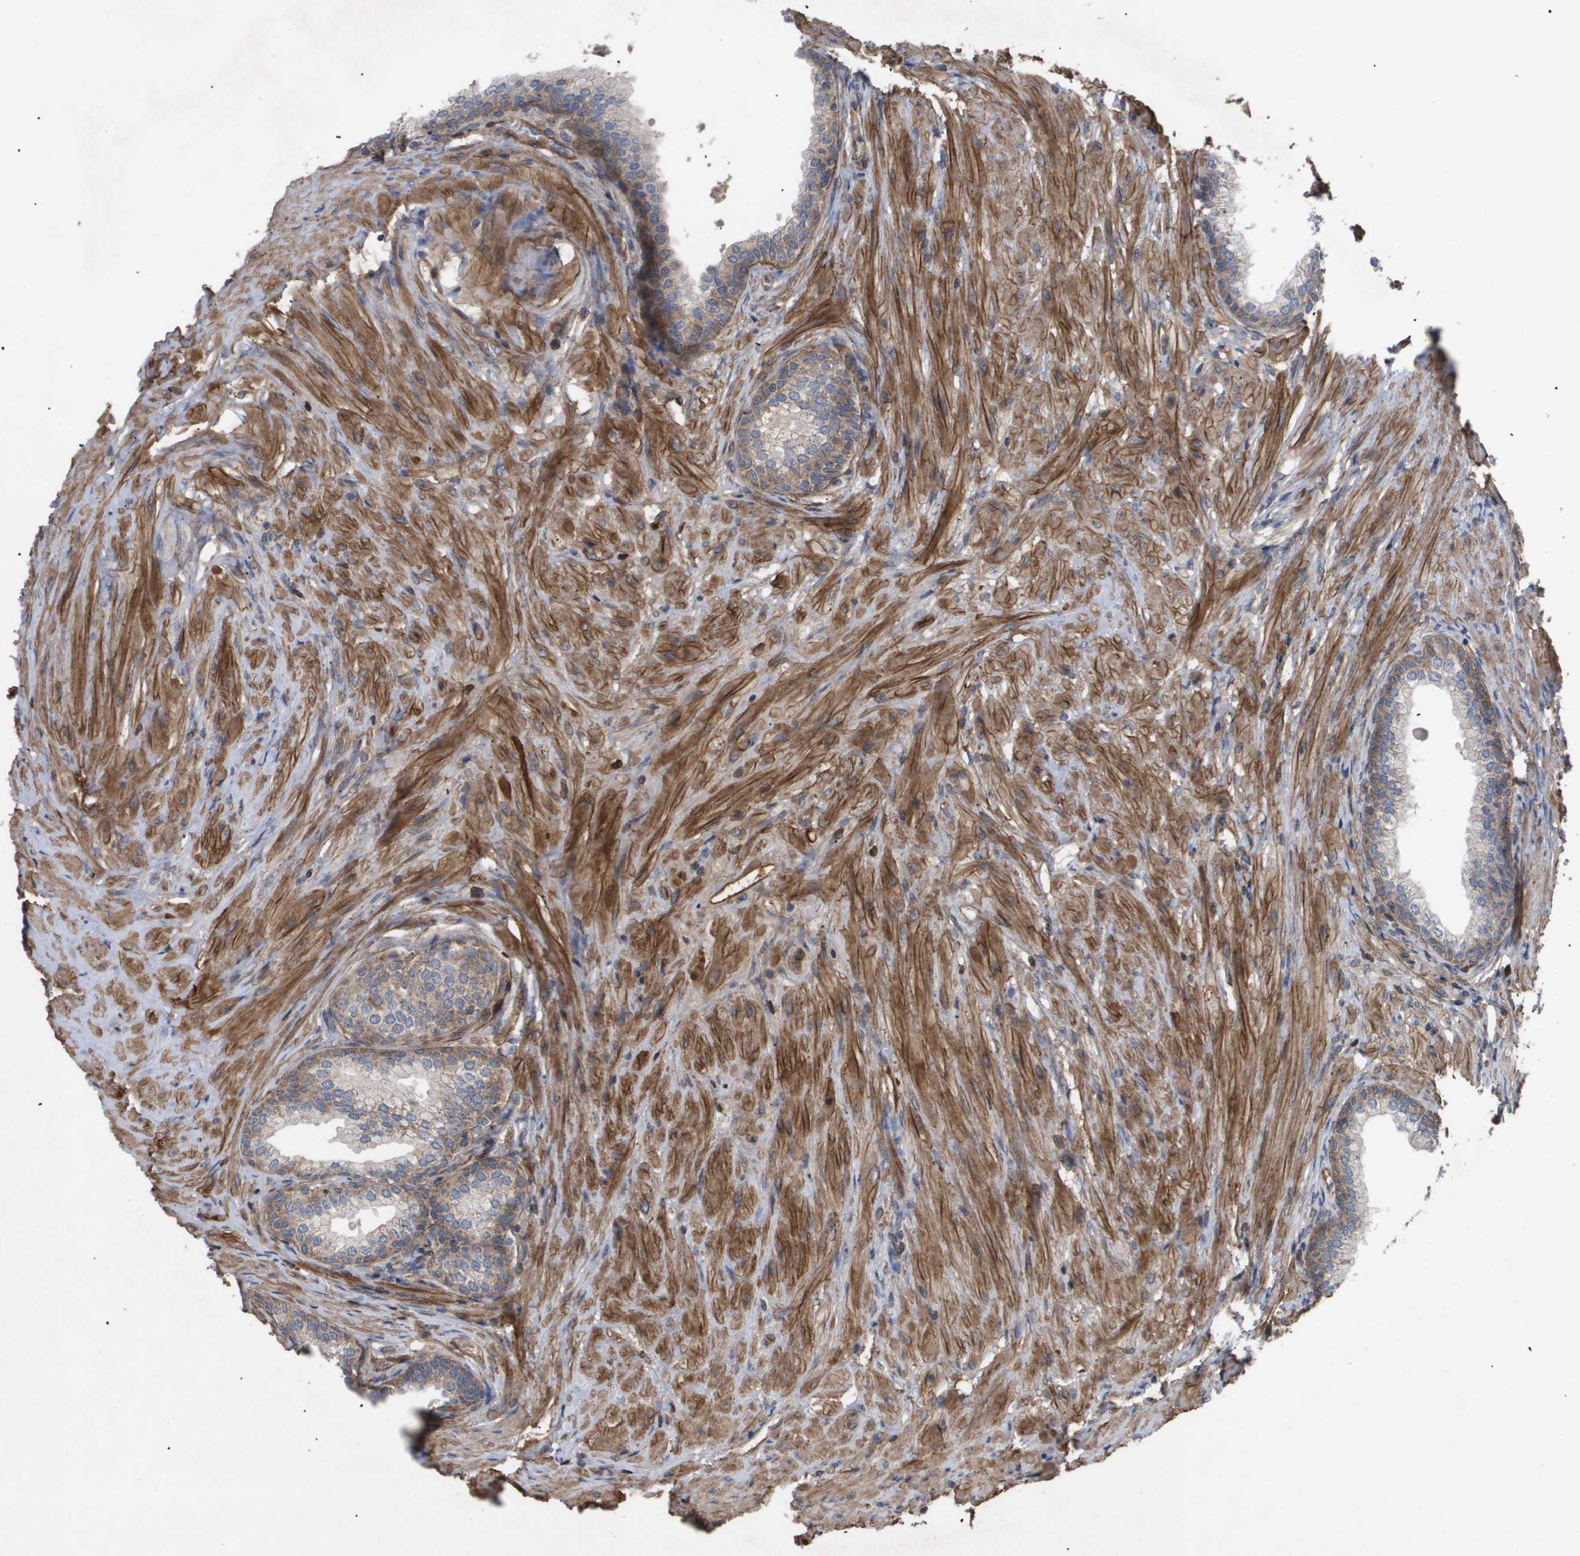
{"staining": {"intensity": "moderate", "quantity": ">75%", "location": "cytoplasmic/membranous"}, "tissue": "prostate", "cell_type": "Glandular cells", "image_type": "normal", "snomed": [{"axis": "morphology", "description": "Normal tissue, NOS"}, {"axis": "morphology", "description": "Urothelial carcinoma, Low grade"}, {"axis": "topography", "description": "Urinary bladder"}, {"axis": "topography", "description": "Prostate"}], "caption": "This image reveals immunohistochemistry staining of benign prostate, with medium moderate cytoplasmic/membranous expression in about >75% of glandular cells.", "gene": "TNS1", "patient": {"sex": "male", "age": 60}}